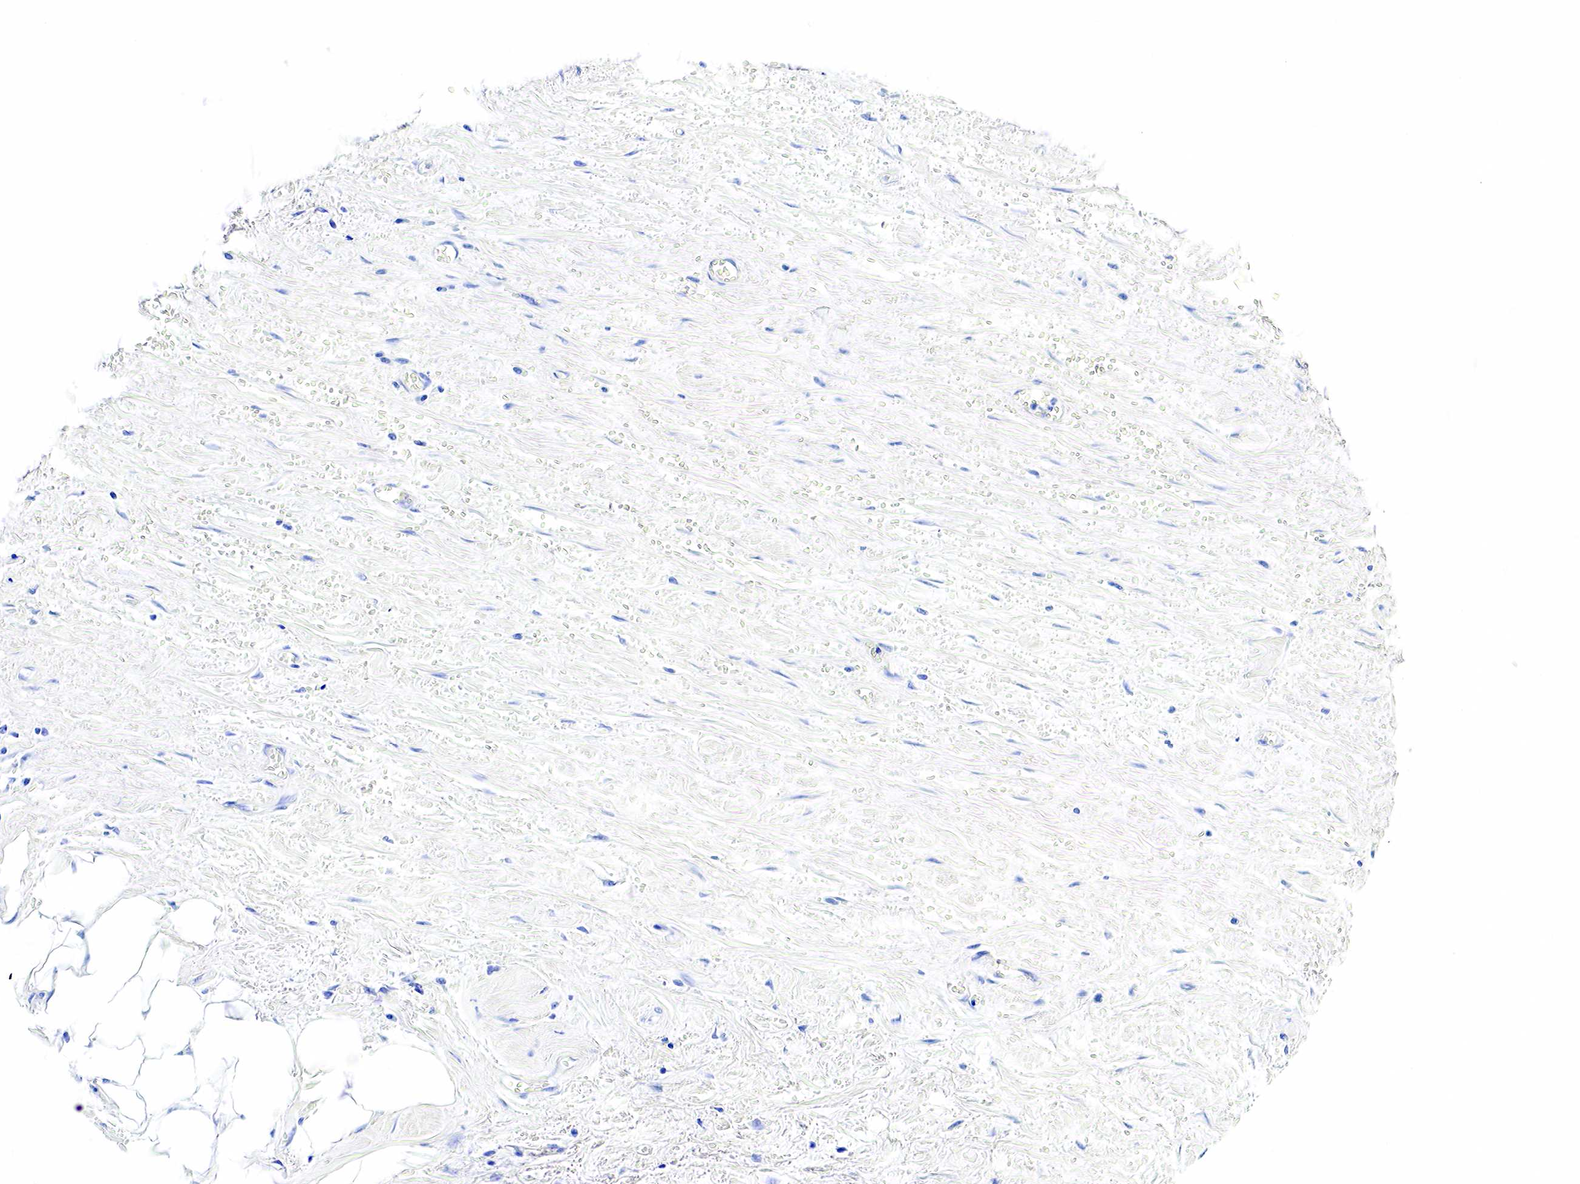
{"staining": {"intensity": "negative", "quantity": "none", "location": "none"}, "tissue": "colorectal cancer", "cell_type": "Tumor cells", "image_type": "cancer", "snomed": [{"axis": "morphology", "description": "Adenocarcinoma, NOS"}, {"axis": "topography", "description": "Rectum"}], "caption": "An image of colorectal cancer stained for a protein demonstrates no brown staining in tumor cells. (Stains: DAB IHC with hematoxylin counter stain, Microscopy: brightfield microscopy at high magnification).", "gene": "GAST", "patient": {"sex": "male", "age": 76}}